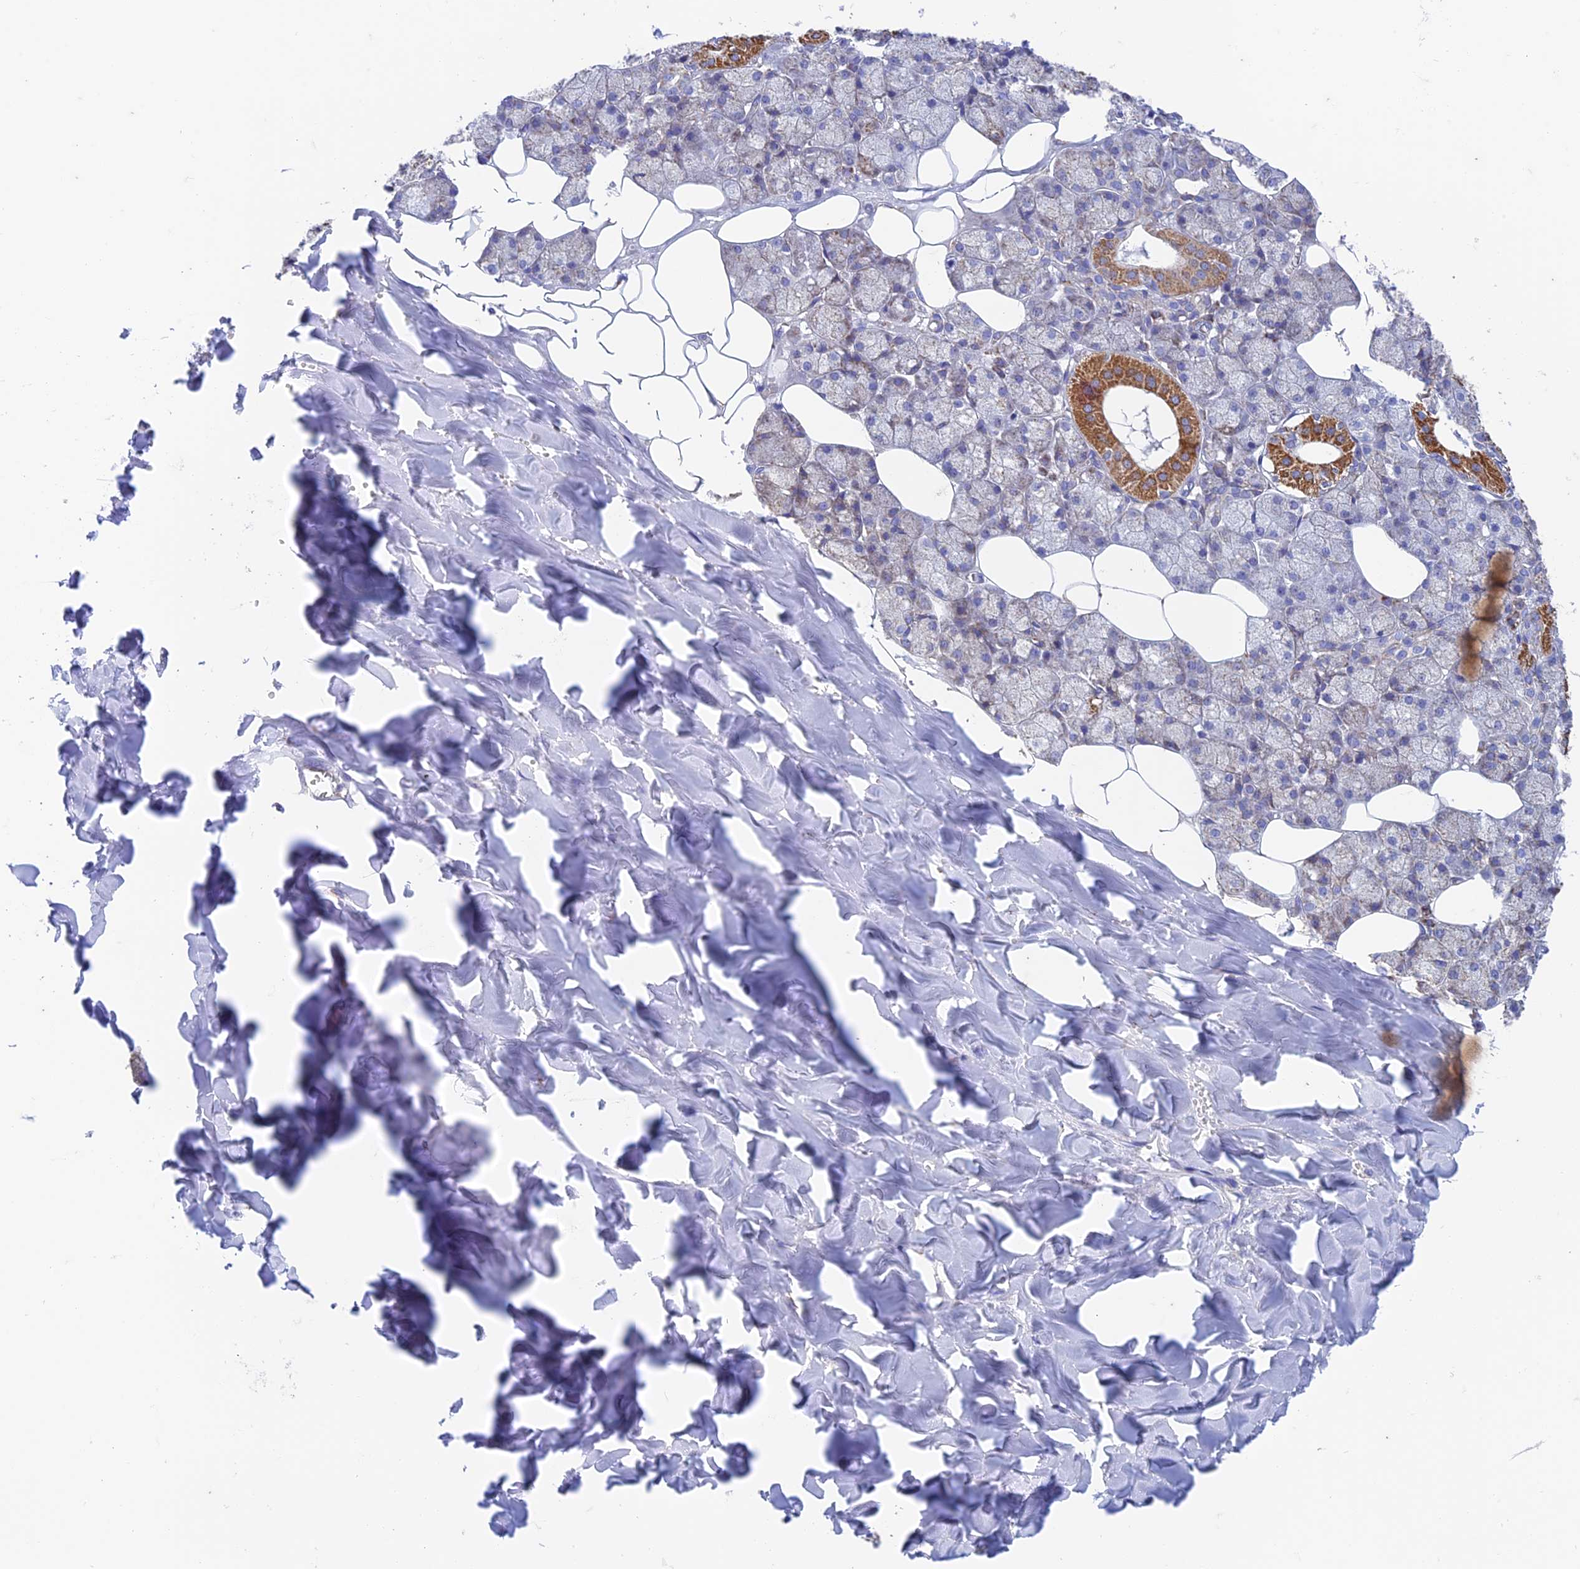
{"staining": {"intensity": "strong", "quantity": "<25%", "location": "cytoplasmic/membranous"}, "tissue": "salivary gland", "cell_type": "Glandular cells", "image_type": "normal", "snomed": [{"axis": "morphology", "description": "Normal tissue, NOS"}, {"axis": "topography", "description": "Salivary gland"}], "caption": "A brown stain shows strong cytoplasmic/membranous positivity of a protein in glandular cells of benign human salivary gland. The protein of interest is stained brown, and the nuclei are stained in blue (DAB (3,3'-diaminobenzidine) IHC with brightfield microscopy, high magnification).", "gene": "ZNF181", "patient": {"sex": "male", "age": 62}}